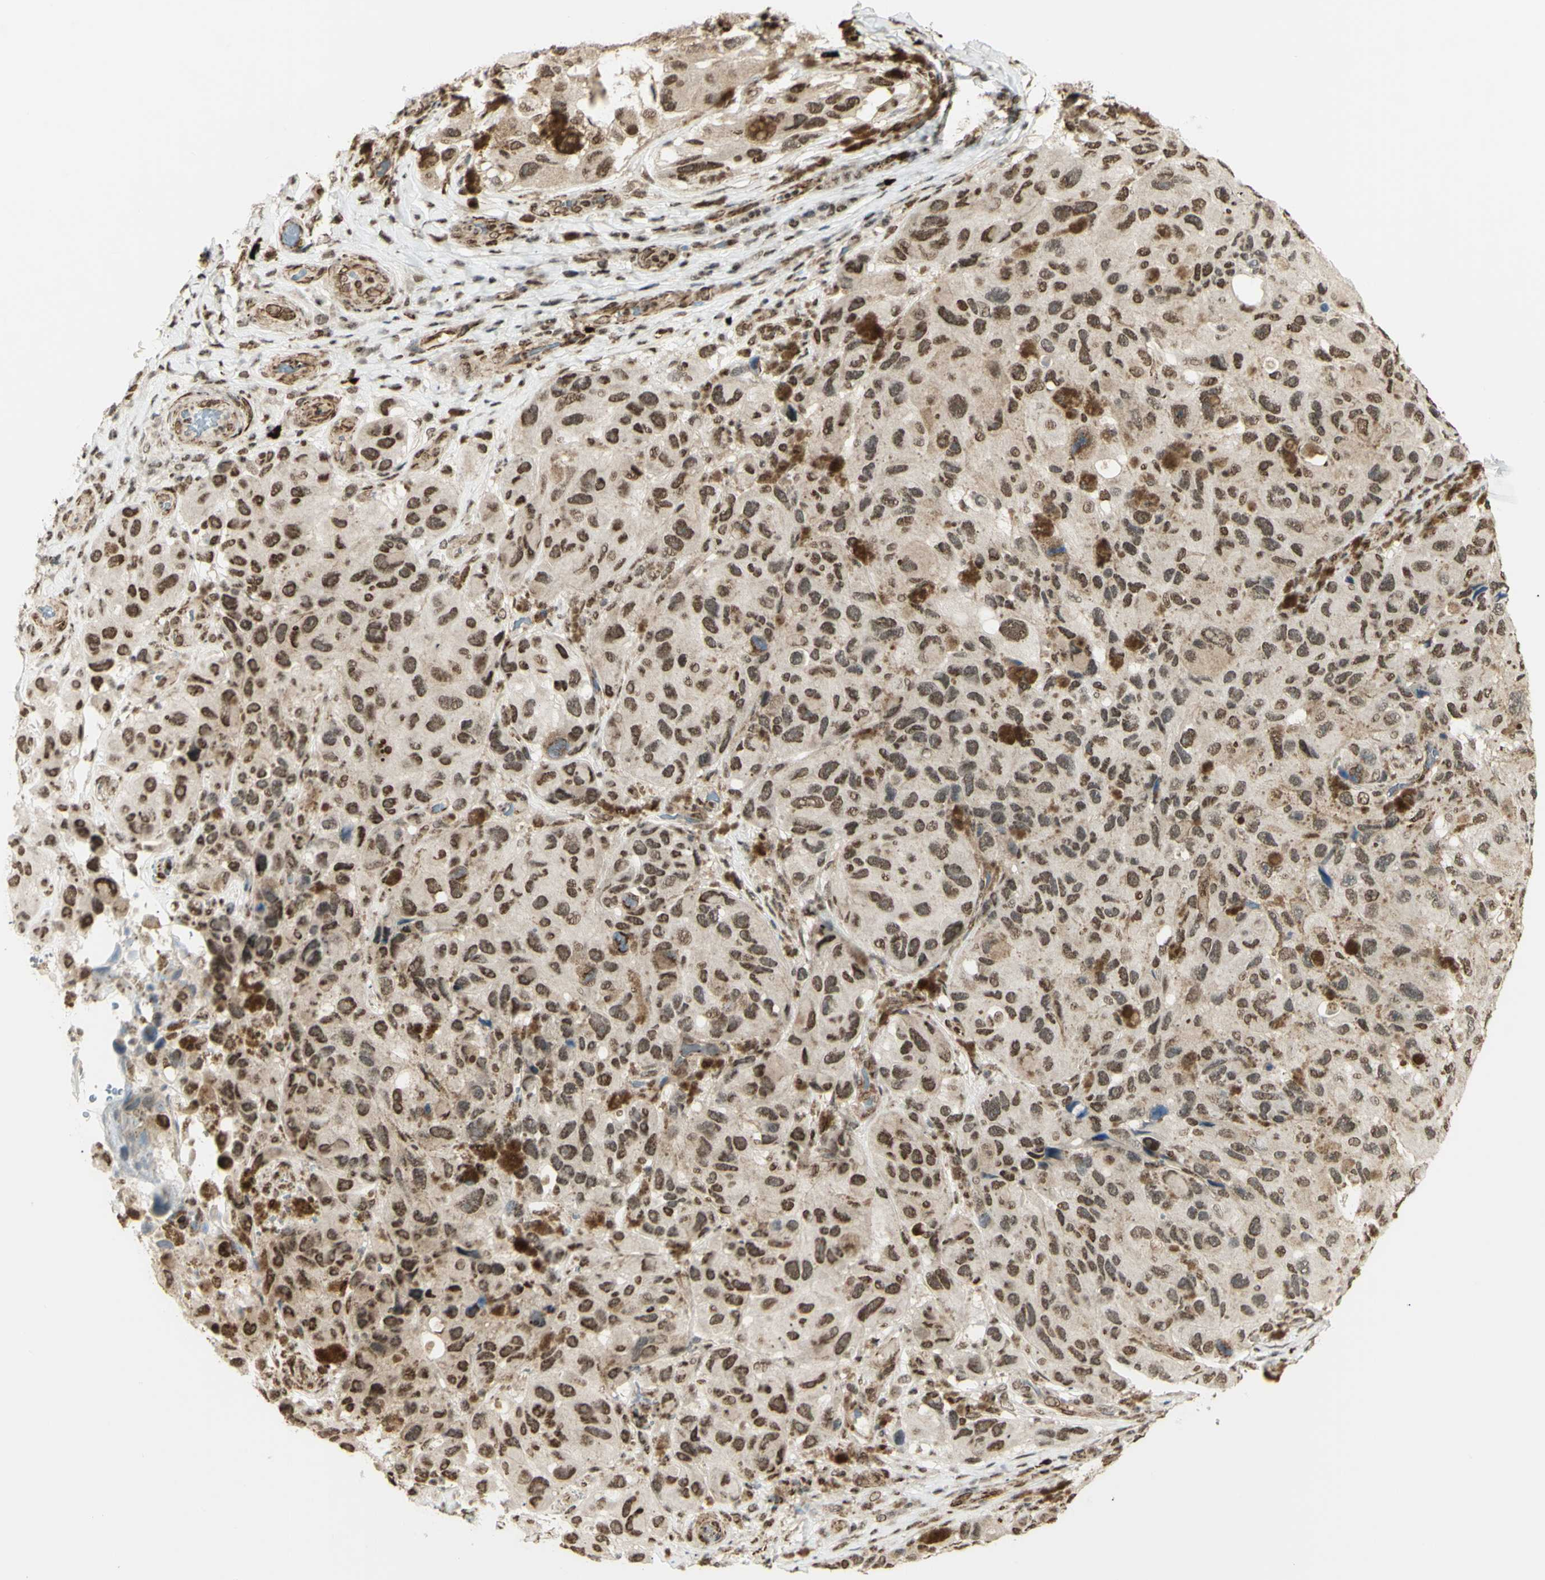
{"staining": {"intensity": "moderate", "quantity": ">75%", "location": "nuclear"}, "tissue": "melanoma", "cell_type": "Tumor cells", "image_type": "cancer", "snomed": [{"axis": "morphology", "description": "Malignant melanoma, NOS"}, {"axis": "topography", "description": "Skin"}], "caption": "Brown immunohistochemical staining in melanoma demonstrates moderate nuclear staining in approximately >75% of tumor cells.", "gene": "ZMYM6", "patient": {"sex": "female", "age": 73}}